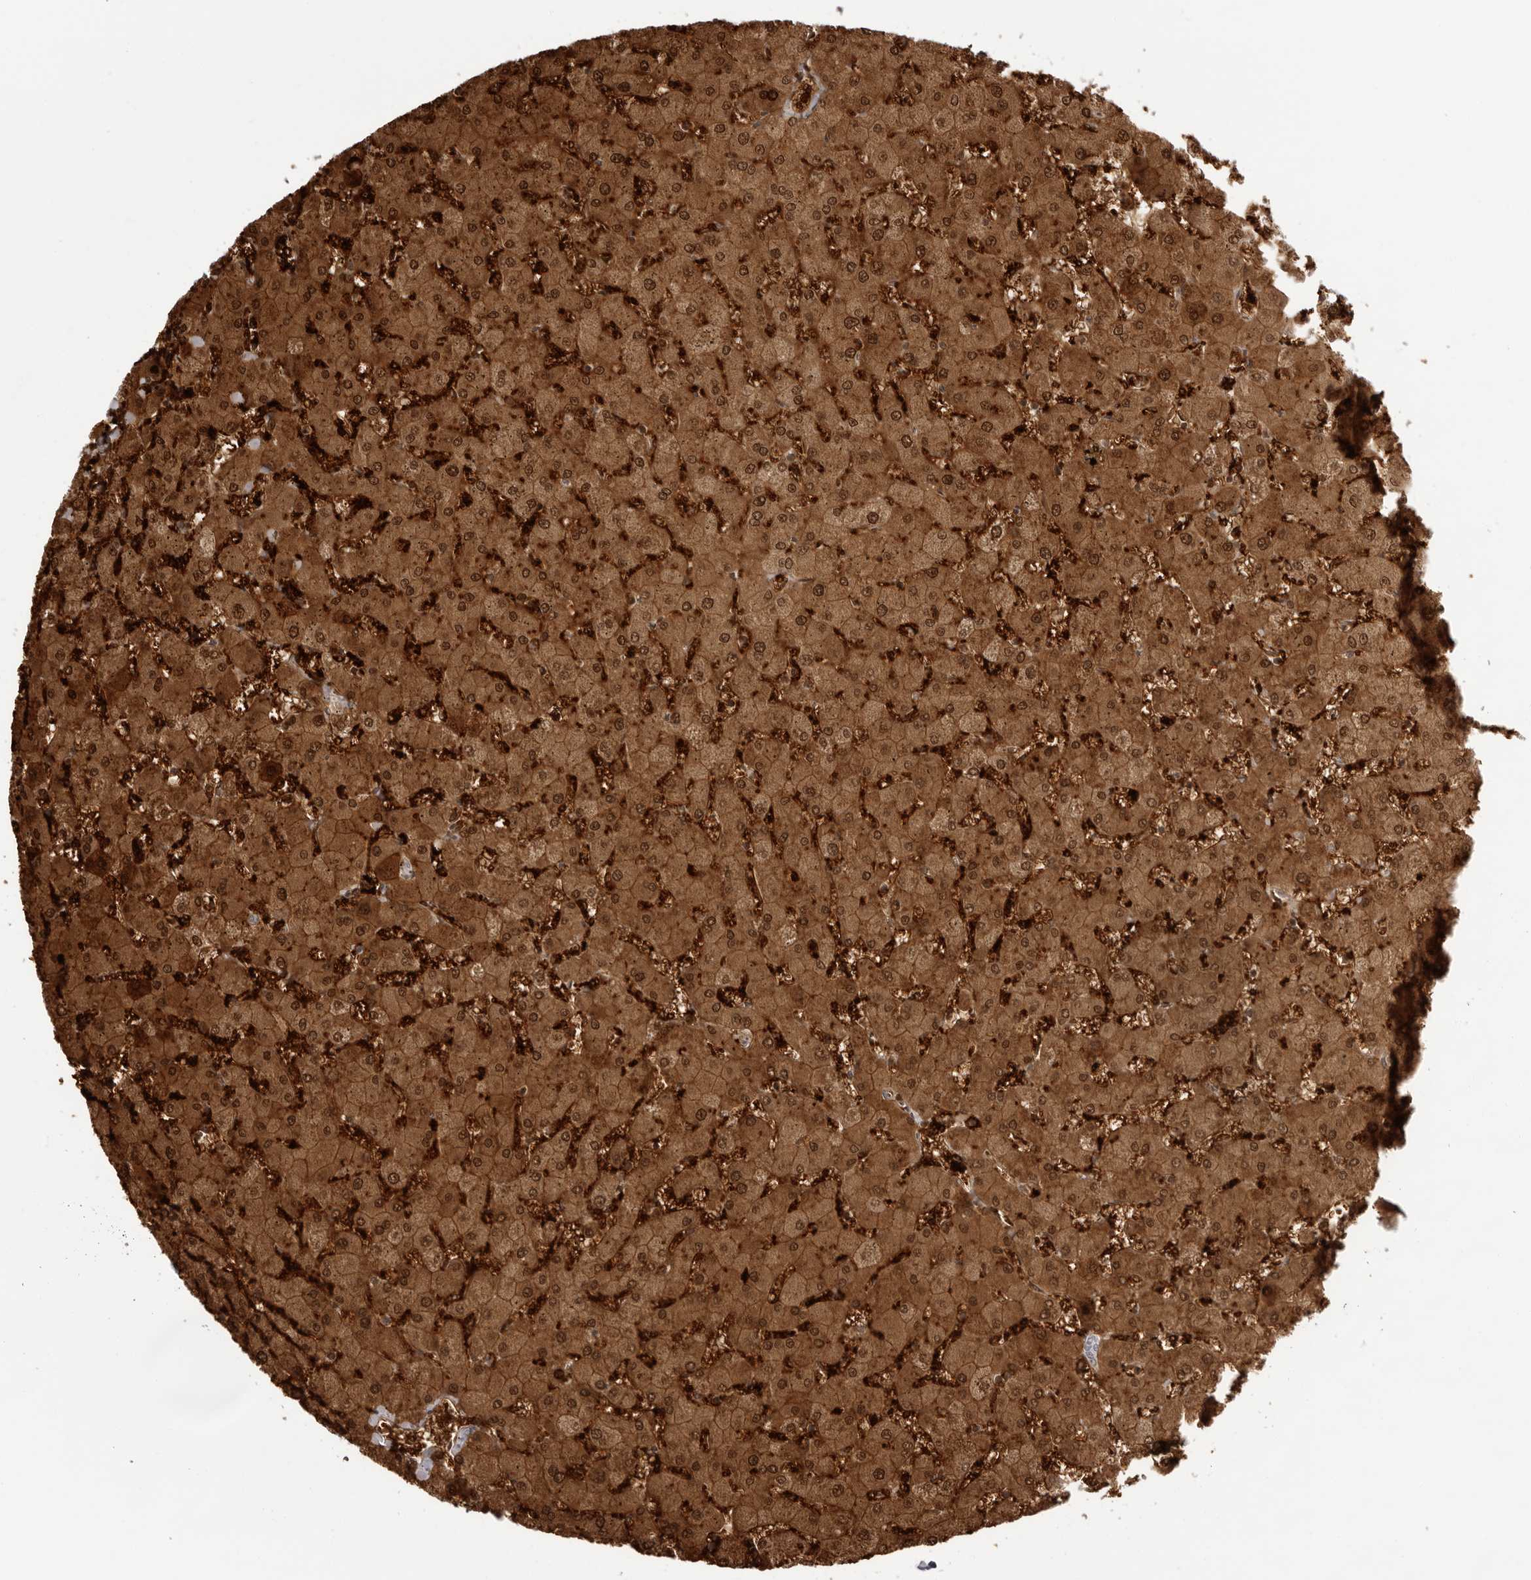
{"staining": {"intensity": "negative", "quantity": "none", "location": "none"}, "tissue": "liver", "cell_type": "Cholangiocytes", "image_type": "normal", "snomed": [{"axis": "morphology", "description": "Normal tissue, NOS"}, {"axis": "topography", "description": "Liver"}], "caption": "IHC histopathology image of unremarkable human liver stained for a protein (brown), which reveals no expression in cholangiocytes.", "gene": "SPTA1", "patient": {"sex": "female", "age": 63}}